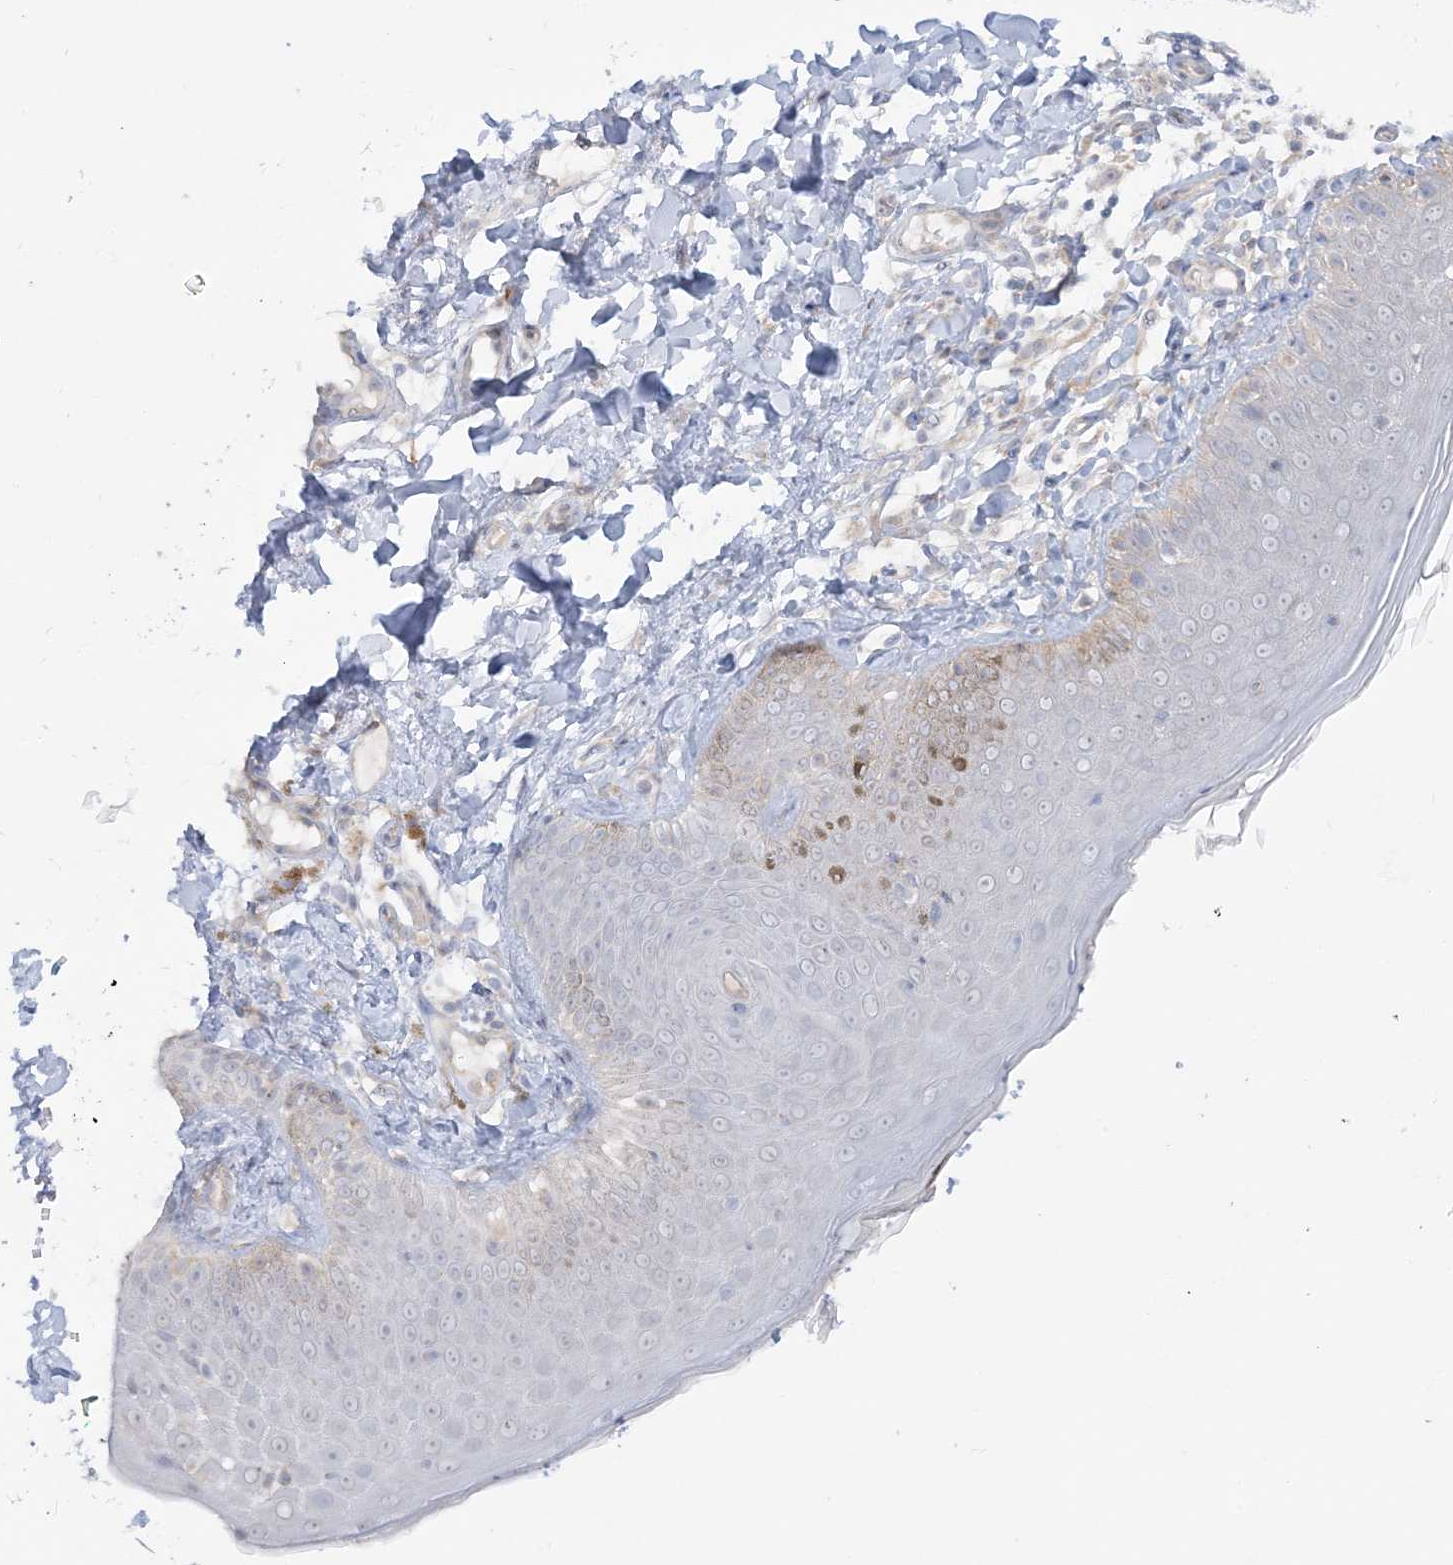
{"staining": {"intensity": "weak", "quantity": "25%-75%", "location": "cytoplasmic/membranous"}, "tissue": "skin", "cell_type": "Fibroblasts", "image_type": "normal", "snomed": [{"axis": "morphology", "description": "Normal tissue, NOS"}, {"axis": "topography", "description": "Skin"}], "caption": "This image demonstrates normal skin stained with immunohistochemistry to label a protein in brown. The cytoplasmic/membranous of fibroblasts show weak positivity for the protein. Nuclei are counter-stained blue.", "gene": "SCLT1", "patient": {"sex": "male", "age": 52}}